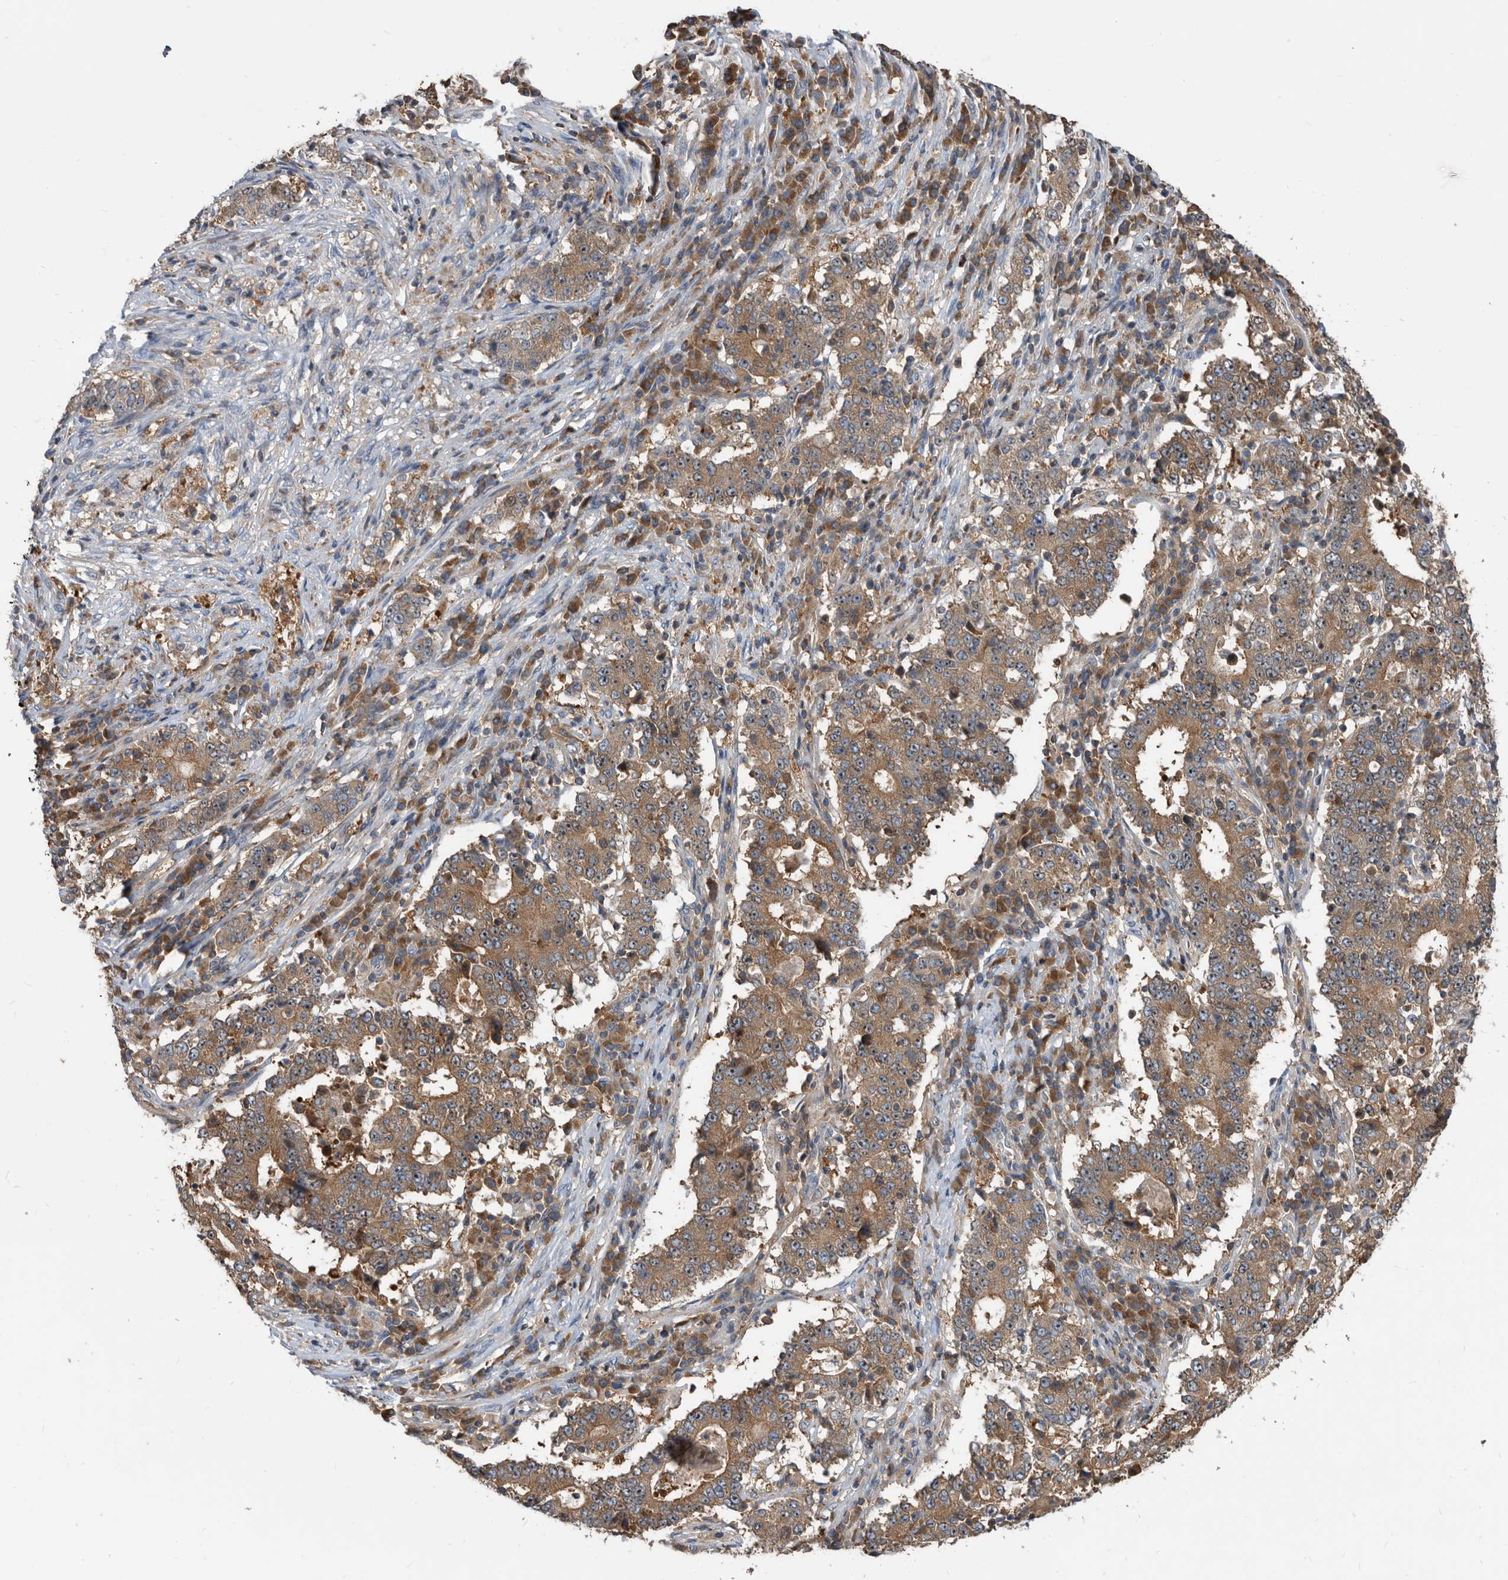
{"staining": {"intensity": "moderate", "quantity": ">75%", "location": "cytoplasmic/membranous"}, "tissue": "stomach cancer", "cell_type": "Tumor cells", "image_type": "cancer", "snomed": [{"axis": "morphology", "description": "Adenocarcinoma, NOS"}, {"axis": "topography", "description": "Stomach"}], "caption": "Human stomach cancer (adenocarcinoma) stained with a protein marker reveals moderate staining in tumor cells.", "gene": "APEH", "patient": {"sex": "male", "age": 59}}